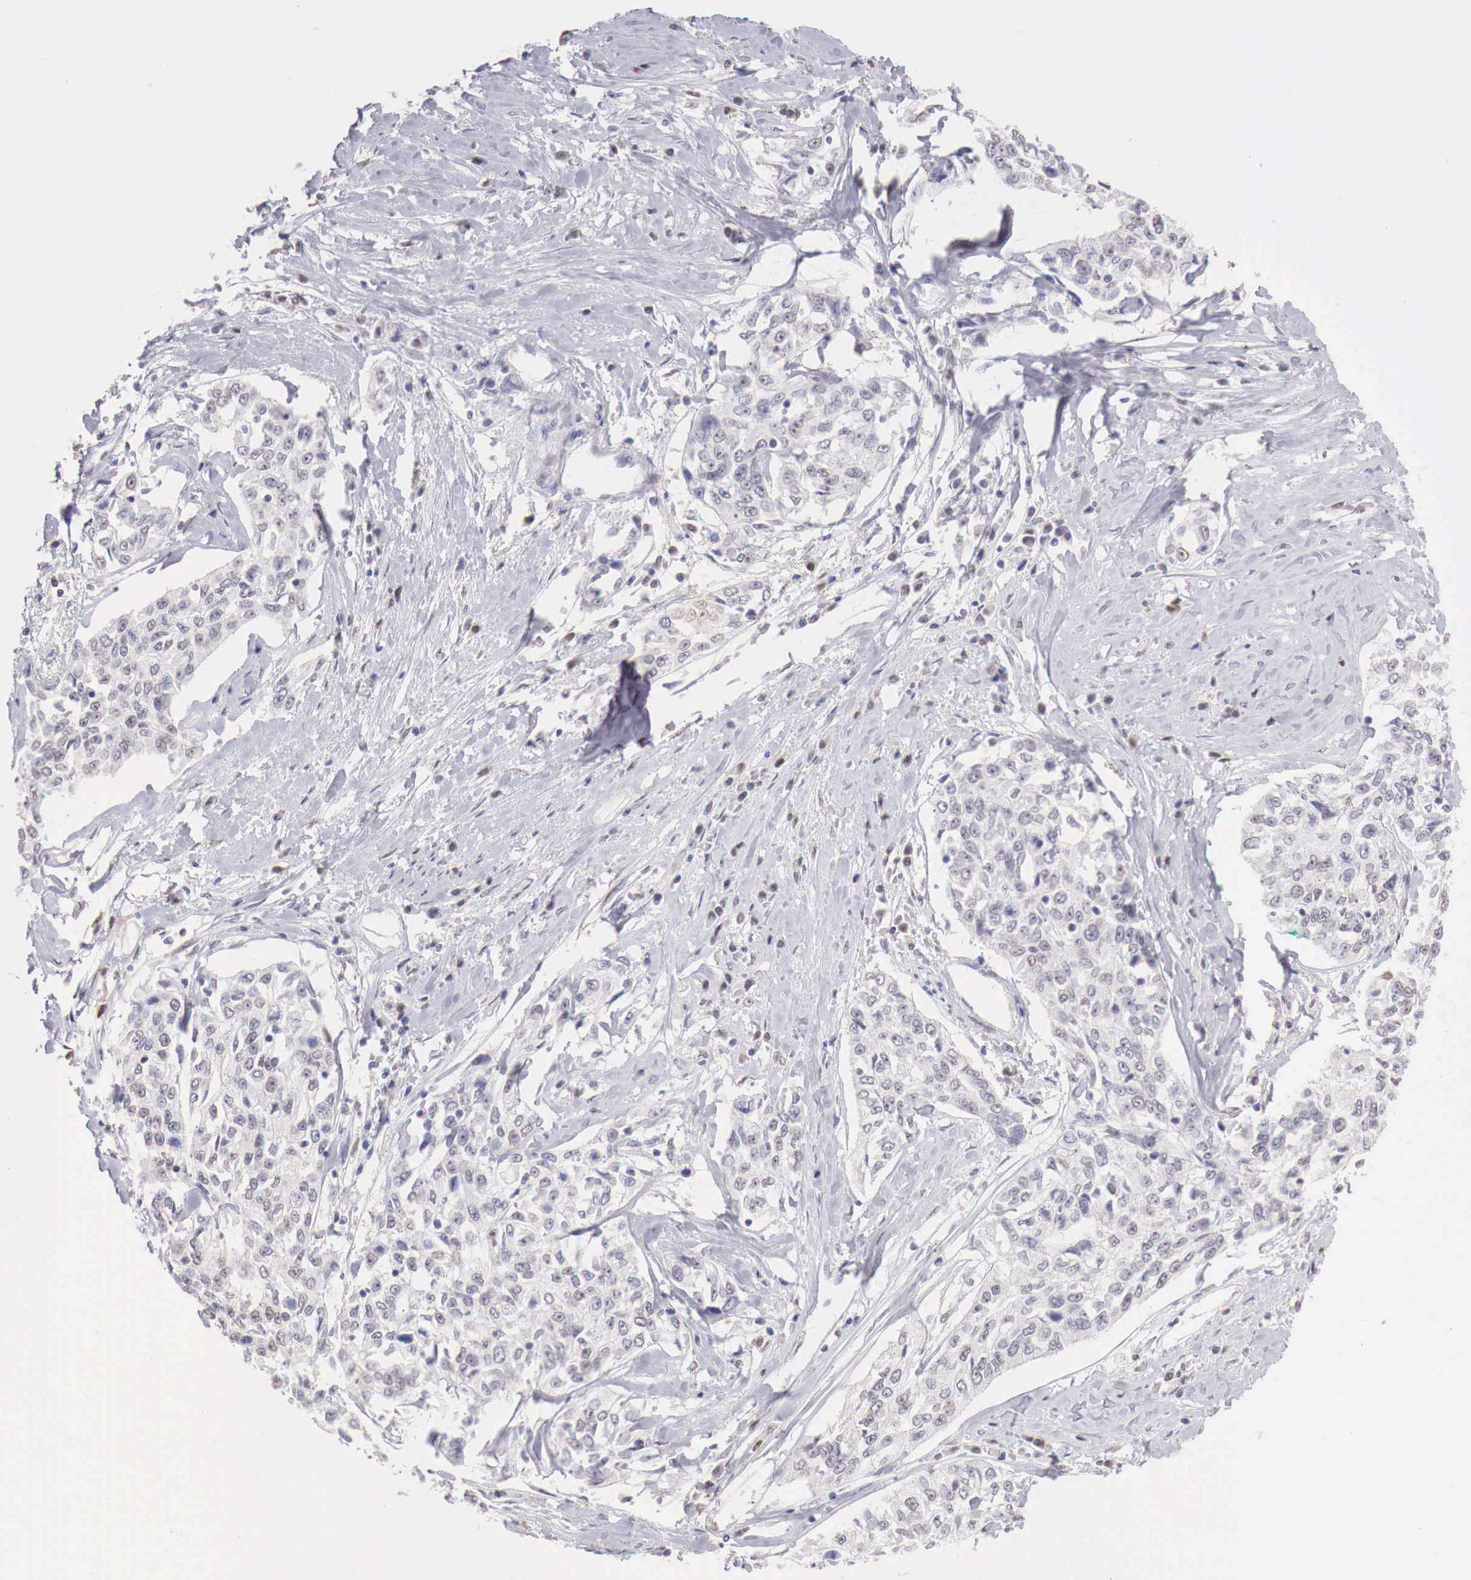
{"staining": {"intensity": "negative", "quantity": "none", "location": "none"}, "tissue": "cervical cancer", "cell_type": "Tumor cells", "image_type": "cancer", "snomed": [{"axis": "morphology", "description": "Squamous cell carcinoma, NOS"}, {"axis": "topography", "description": "Cervix"}], "caption": "Image shows no significant protein positivity in tumor cells of cervical cancer (squamous cell carcinoma).", "gene": "UBA1", "patient": {"sex": "female", "age": 57}}